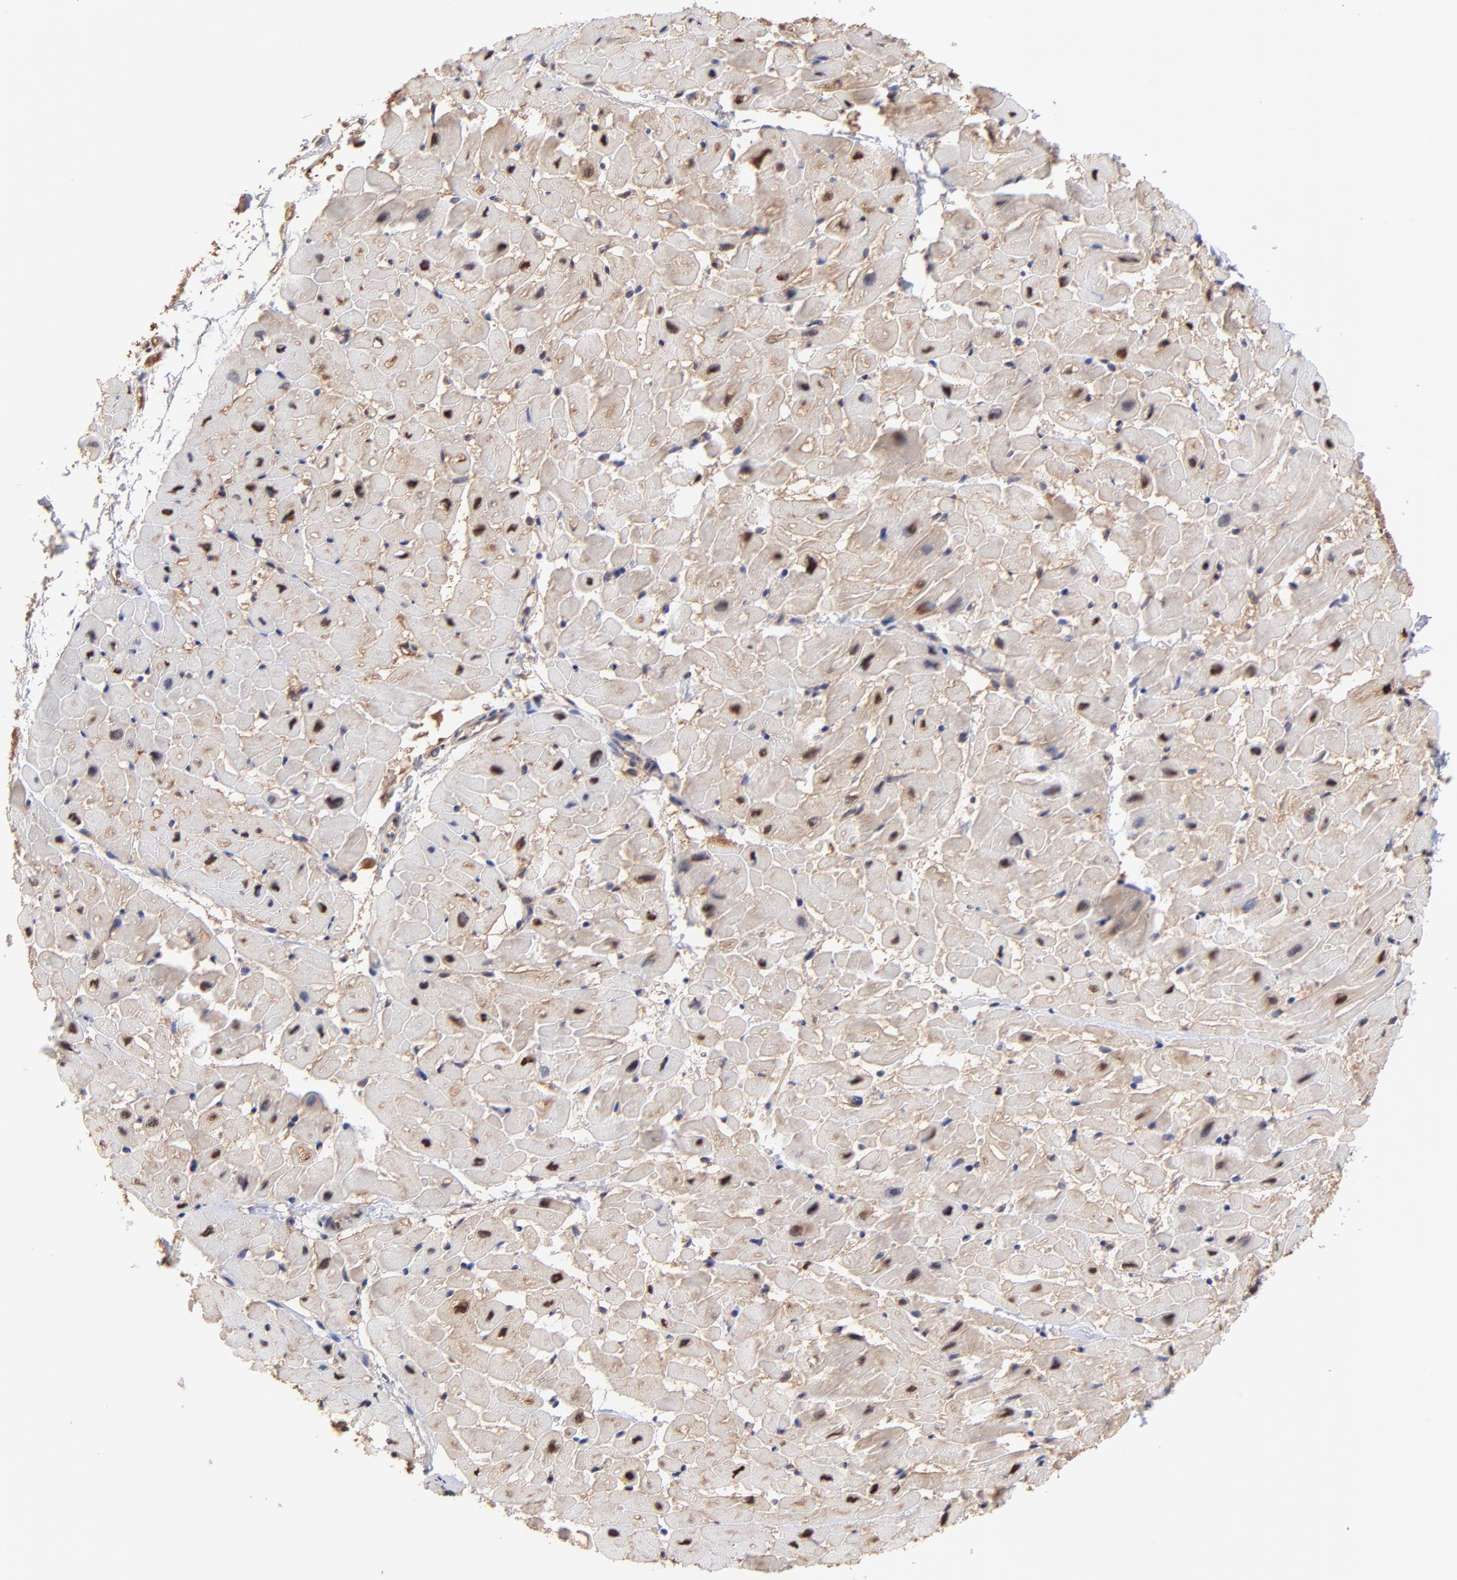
{"staining": {"intensity": "moderate", "quantity": ">75%", "location": "cytoplasmic/membranous,nuclear"}, "tissue": "heart muscle", "cell_type": "Cardiomyocytes", "image_type": "normal", "snomed": [{"axis": "morphology", "description": "Normal tissue, NOS"}, {"axis": "topography", "description": "Heart"}], "caption": "Cardiomyocytes reveal moderate cytoplasmic/membranous,nuclear staining in approximately >75% of cells in benign heart muscle.", "gene": "PSMA6", "patient": {"sex": "male", "age": 45}}